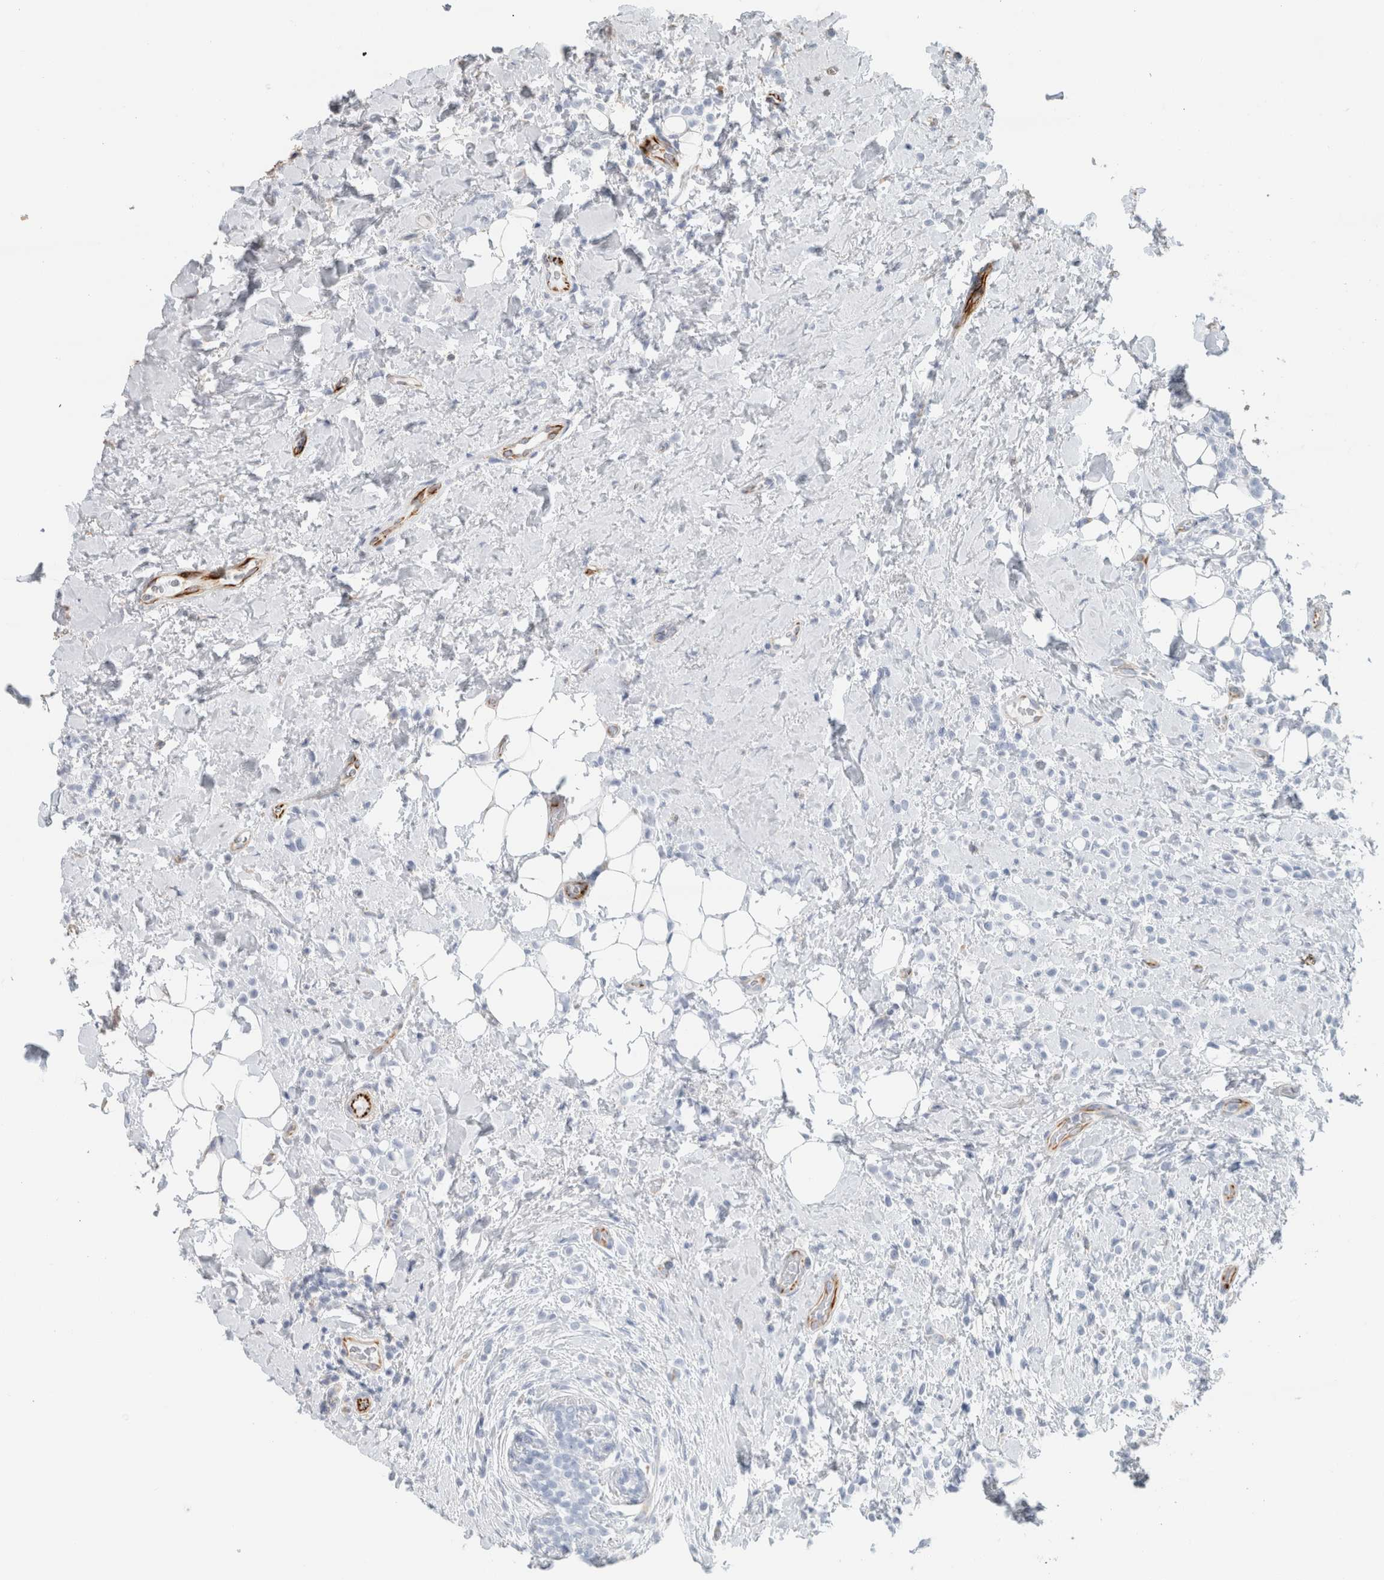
{"staining": {"intensity": "negative", "quantity": "none", "location": "none"}, "tissue": "breast cancer", "cell_type": "Tumor cells", "image_type": "cancer", "snomed": [{"axis": "morphology", "description": "Normal tissue, NOS"}, {"axis": "morphology", "description": "Lobular carcinoma"}, {"axis": "topography", "description": "Breast"}], "caption": "This is a micrograph of IHC staining of breast cancer, which shows no staining in tumor cells.", "gene": "LY86", "patient": {"sex": "female", "age": 50}}